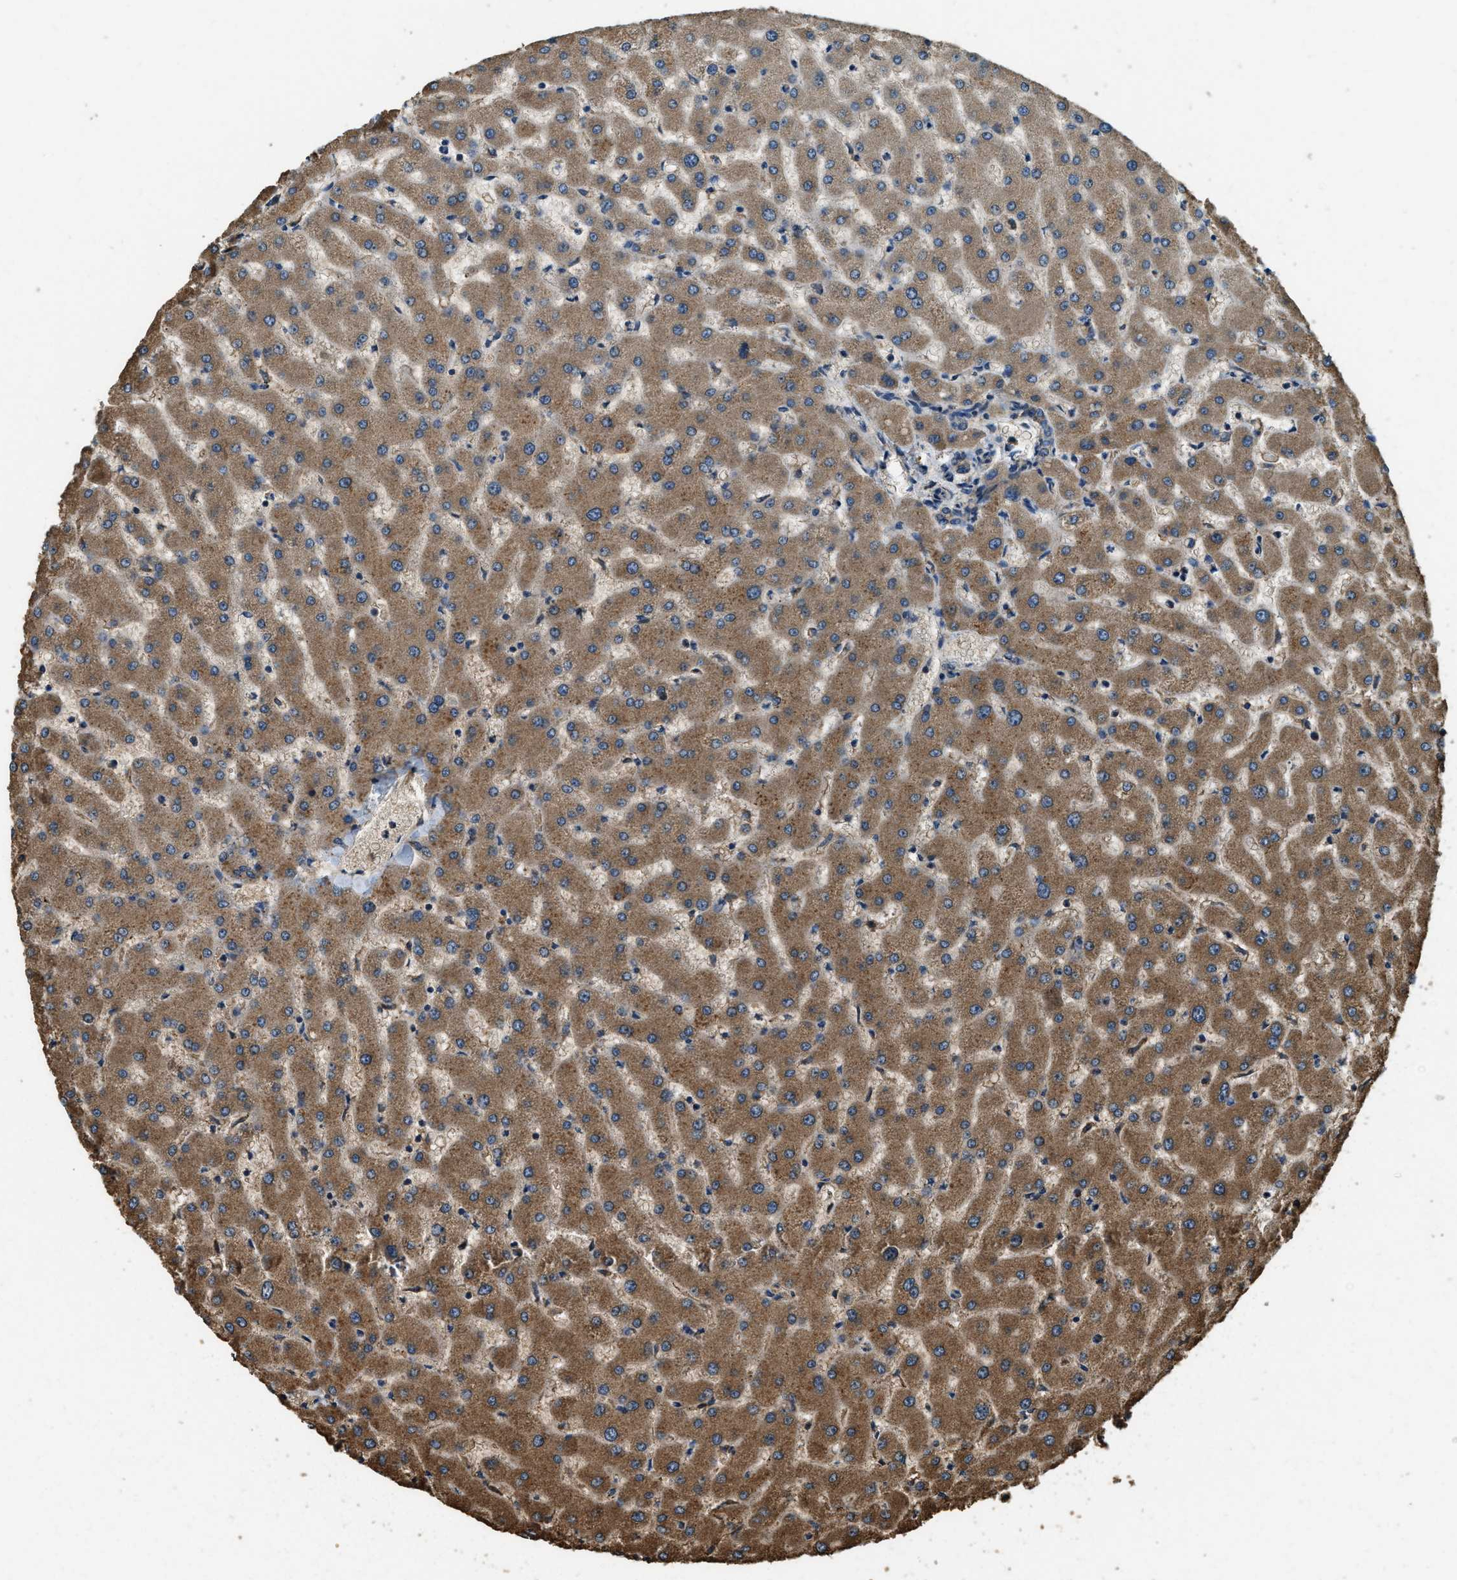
{"staining": {"intensity": "weak", "quantity": ">75%", "location": "cytoplasmic/membranous"}, "tissue": "liver", "cell_type": "Cholangiocytes", "image_type": "normal", "snomed": [{"axis": "morphology", "description": "Normal tissue, NOS"}, {"axis": "topography", "description": "Liver"}], "caption": "A high-resolution image shows immunohistochemistry (IHC) staining of benign liver, which demonstrates weak cytoplasmic/membranous positivity in about >75% of cholangiocytes. Ihc stains the protein of interest in brown and the nuclei are stained blue.", "gene": "ERGIC1", "patient": {"sex": "female", "age": 63}}